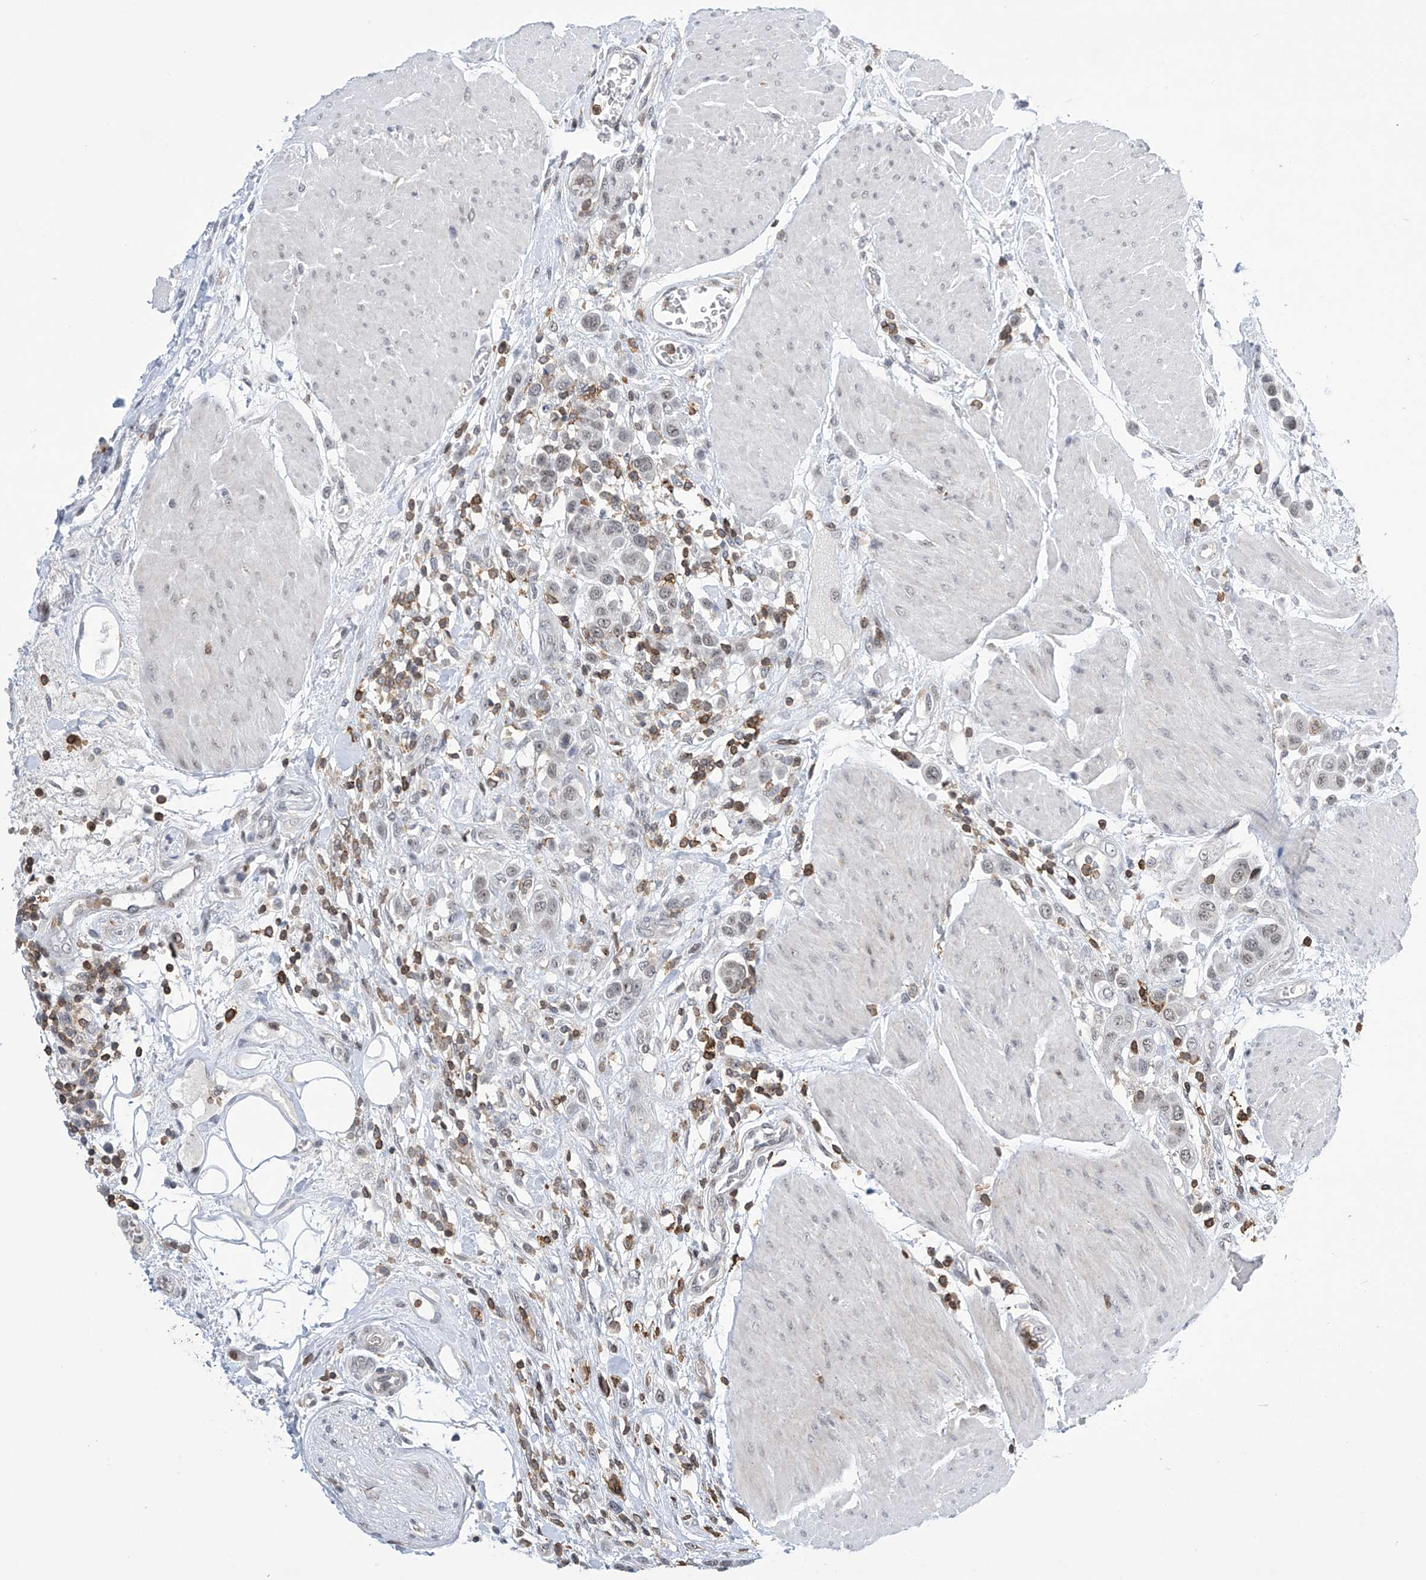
{"staining": {"intensity": "negative", "quantity": "none", "location": "none"}, "tissue": "urothelial cancer", "cell_type": "Tumor cells", "image_type": "cancer", "snomed": [{"axis": "morphology", "description": "Urothelial carcinoma, High grade"}, {"axis": "topography", "description": "Urinary bladder"}], "caption": "Micrograph shows no significant protein staining in tumor cells of urothelial cancer.", "gene": "MSL3", "patient": {"sex": "male", "age": 50}}